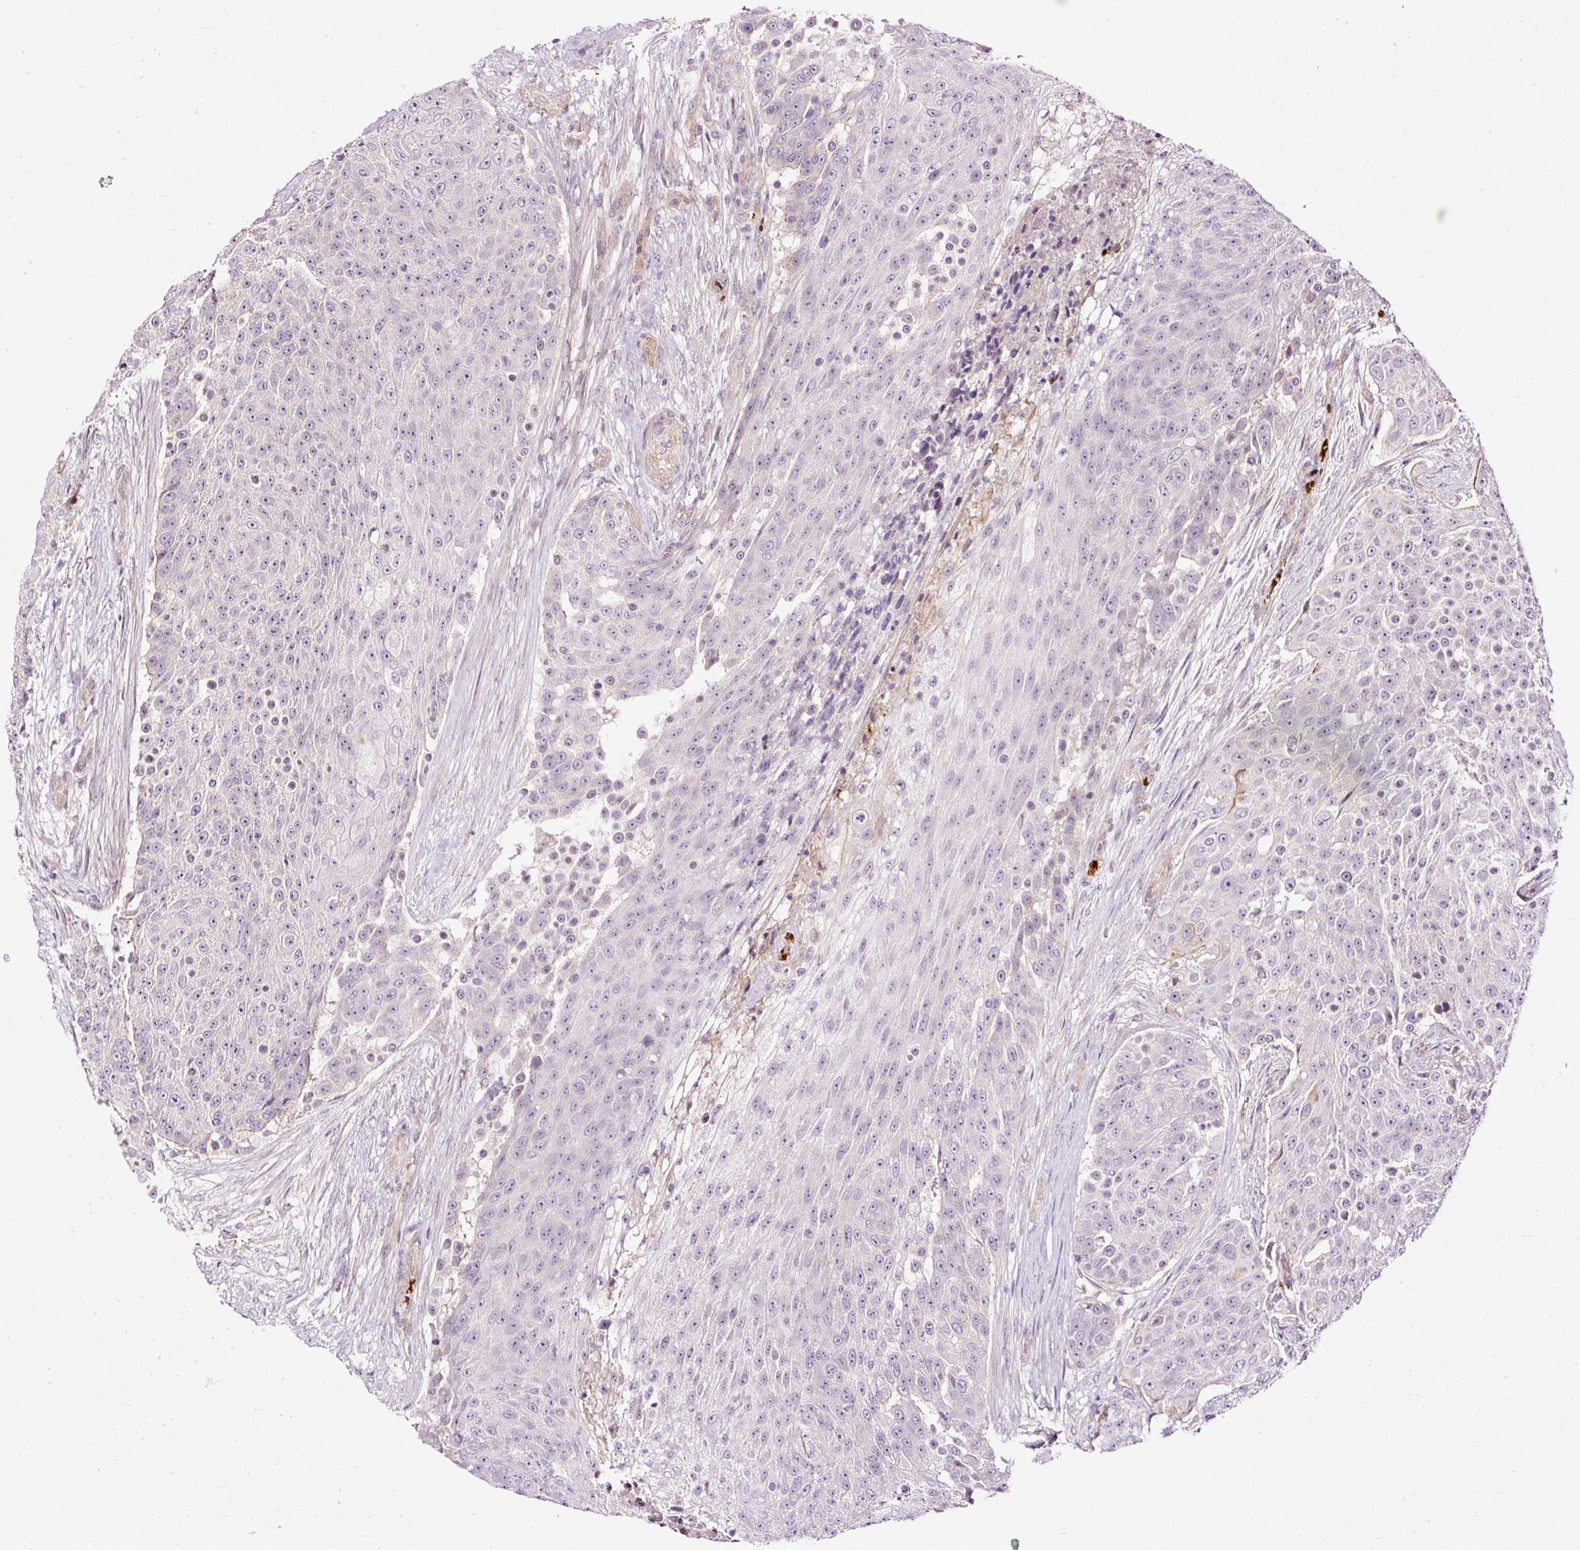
{"staining": {"intensity": "negative", "quantity": "none", "location": "none"}, "tissue": "urothelial cancer", "cell_type": "Tumor cells", "image_type": "cancer", "snomed": [{"axis": "morphology", "description": "Urothelial carcinoma, High grade"}, {"axis": "topography", "description": "Urinary bladder"}], "caption": "High magnification brightfield microscopy of urothelial cancer stained with DAB (3,3'-diaminobenzidine) (brown) and counterstained with hematoxylin (blue): tumor cells show no significant positivity. (Brightfield microscopy of DAB immunohistochemistry (IHC) at high magnification).", "gene": "USHBP1", "patient": {"sex": "female", "age": 63}}